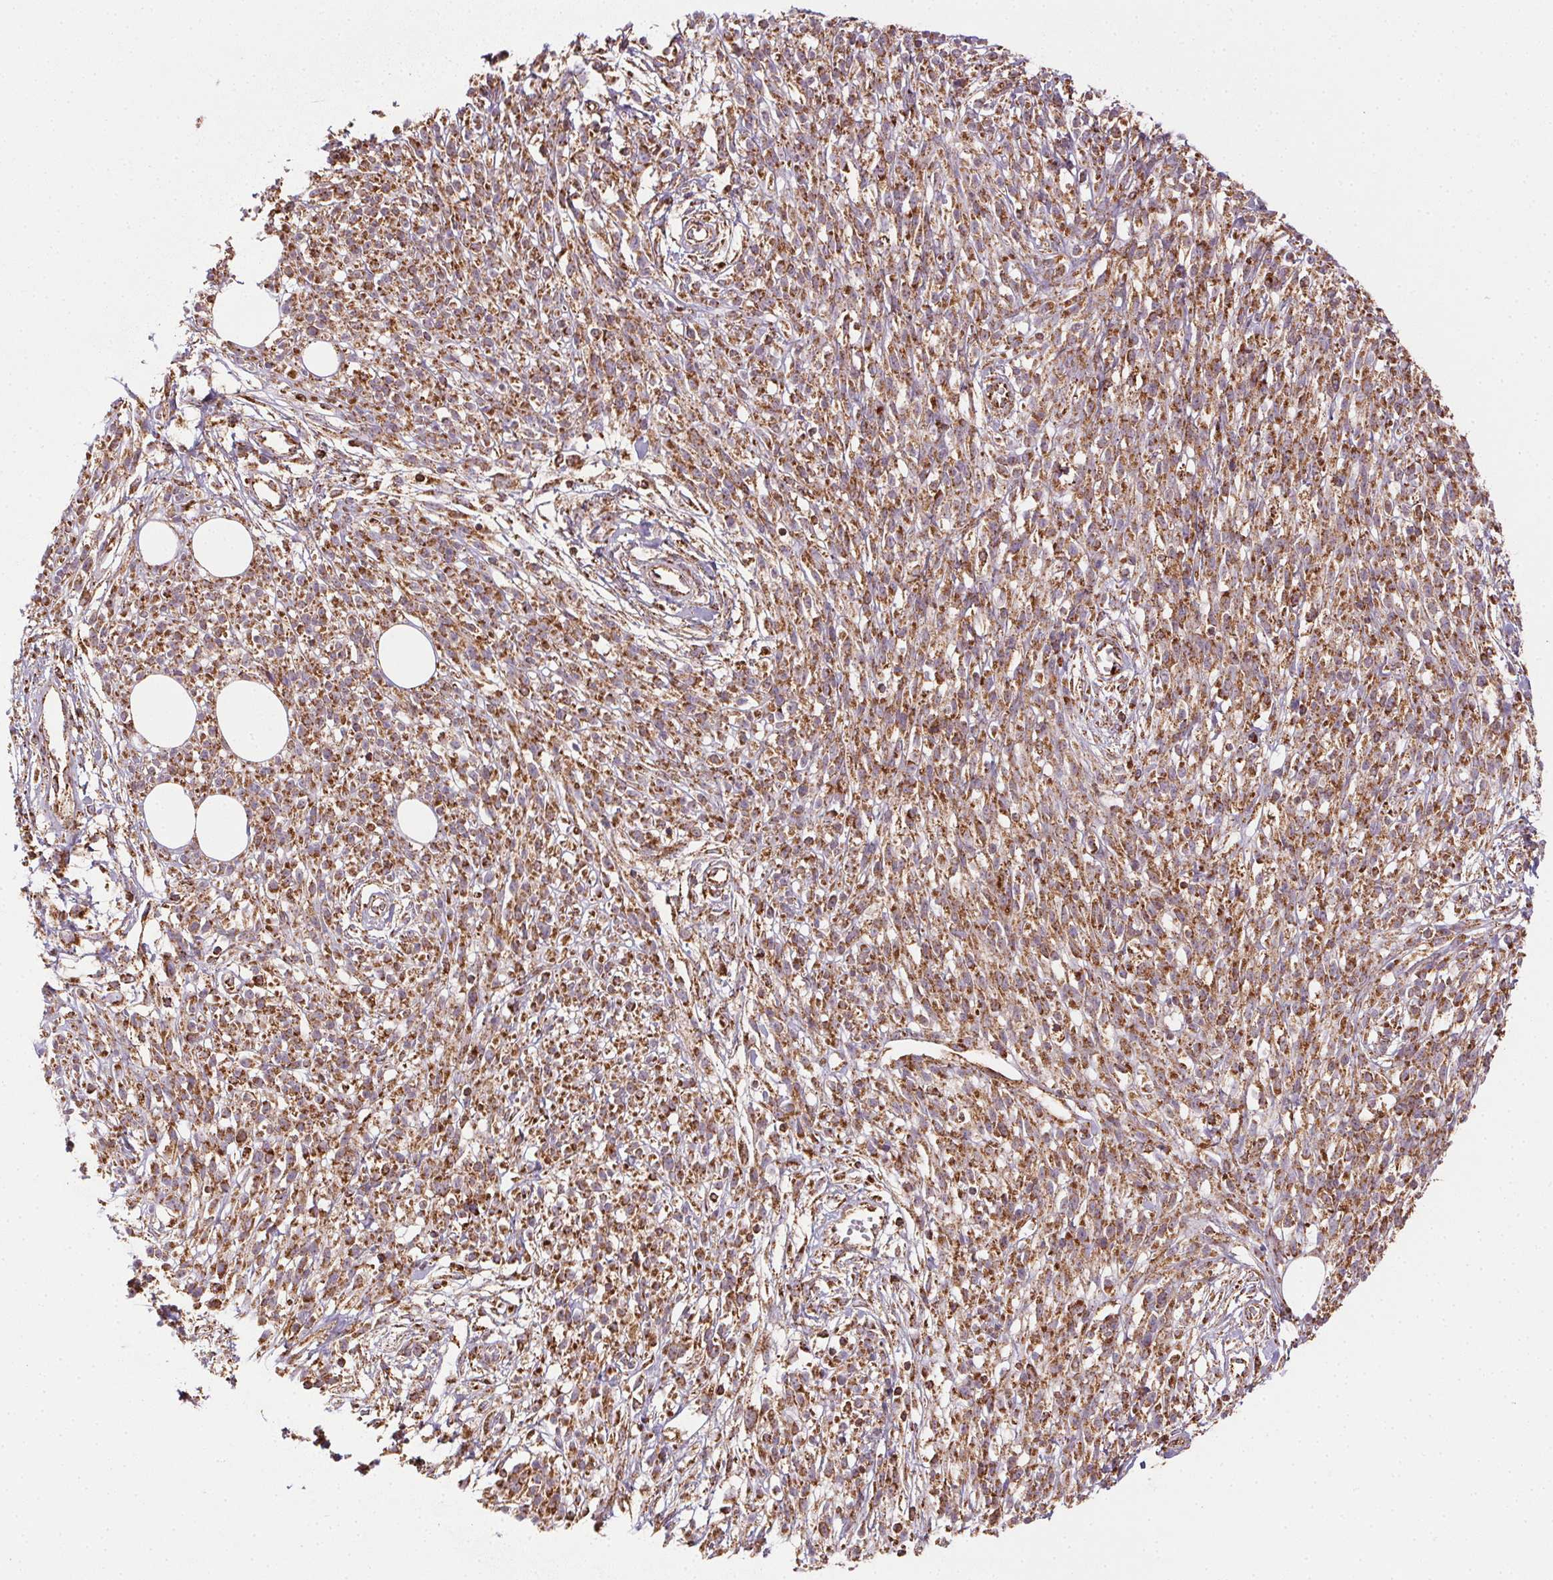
{"staining": {"intensity": "strong", "quantity": ">75%", "location": "cytoplasmic/membranous"}, "tissue": "melanoma", "cell_type": "Tumor cells", "image_type": "cancer", "snomed": [{"axis": "morphology", "description": "Malignant melanoma, NOS"}, {"axis": "topography", "description": "Skin"}, {"axis": "topography", "description": "Skin of trunk"}], "caption": "This photomicrograph displays malignant melanoma stained with IHC to label a protein in brown. The cytoplasmic/membranous of tumor cells show strong positivity for the protein. Nuclei are counter-stained blue.", "gene": "CLPB", "patient": {"sex": "male", "age": 74}}